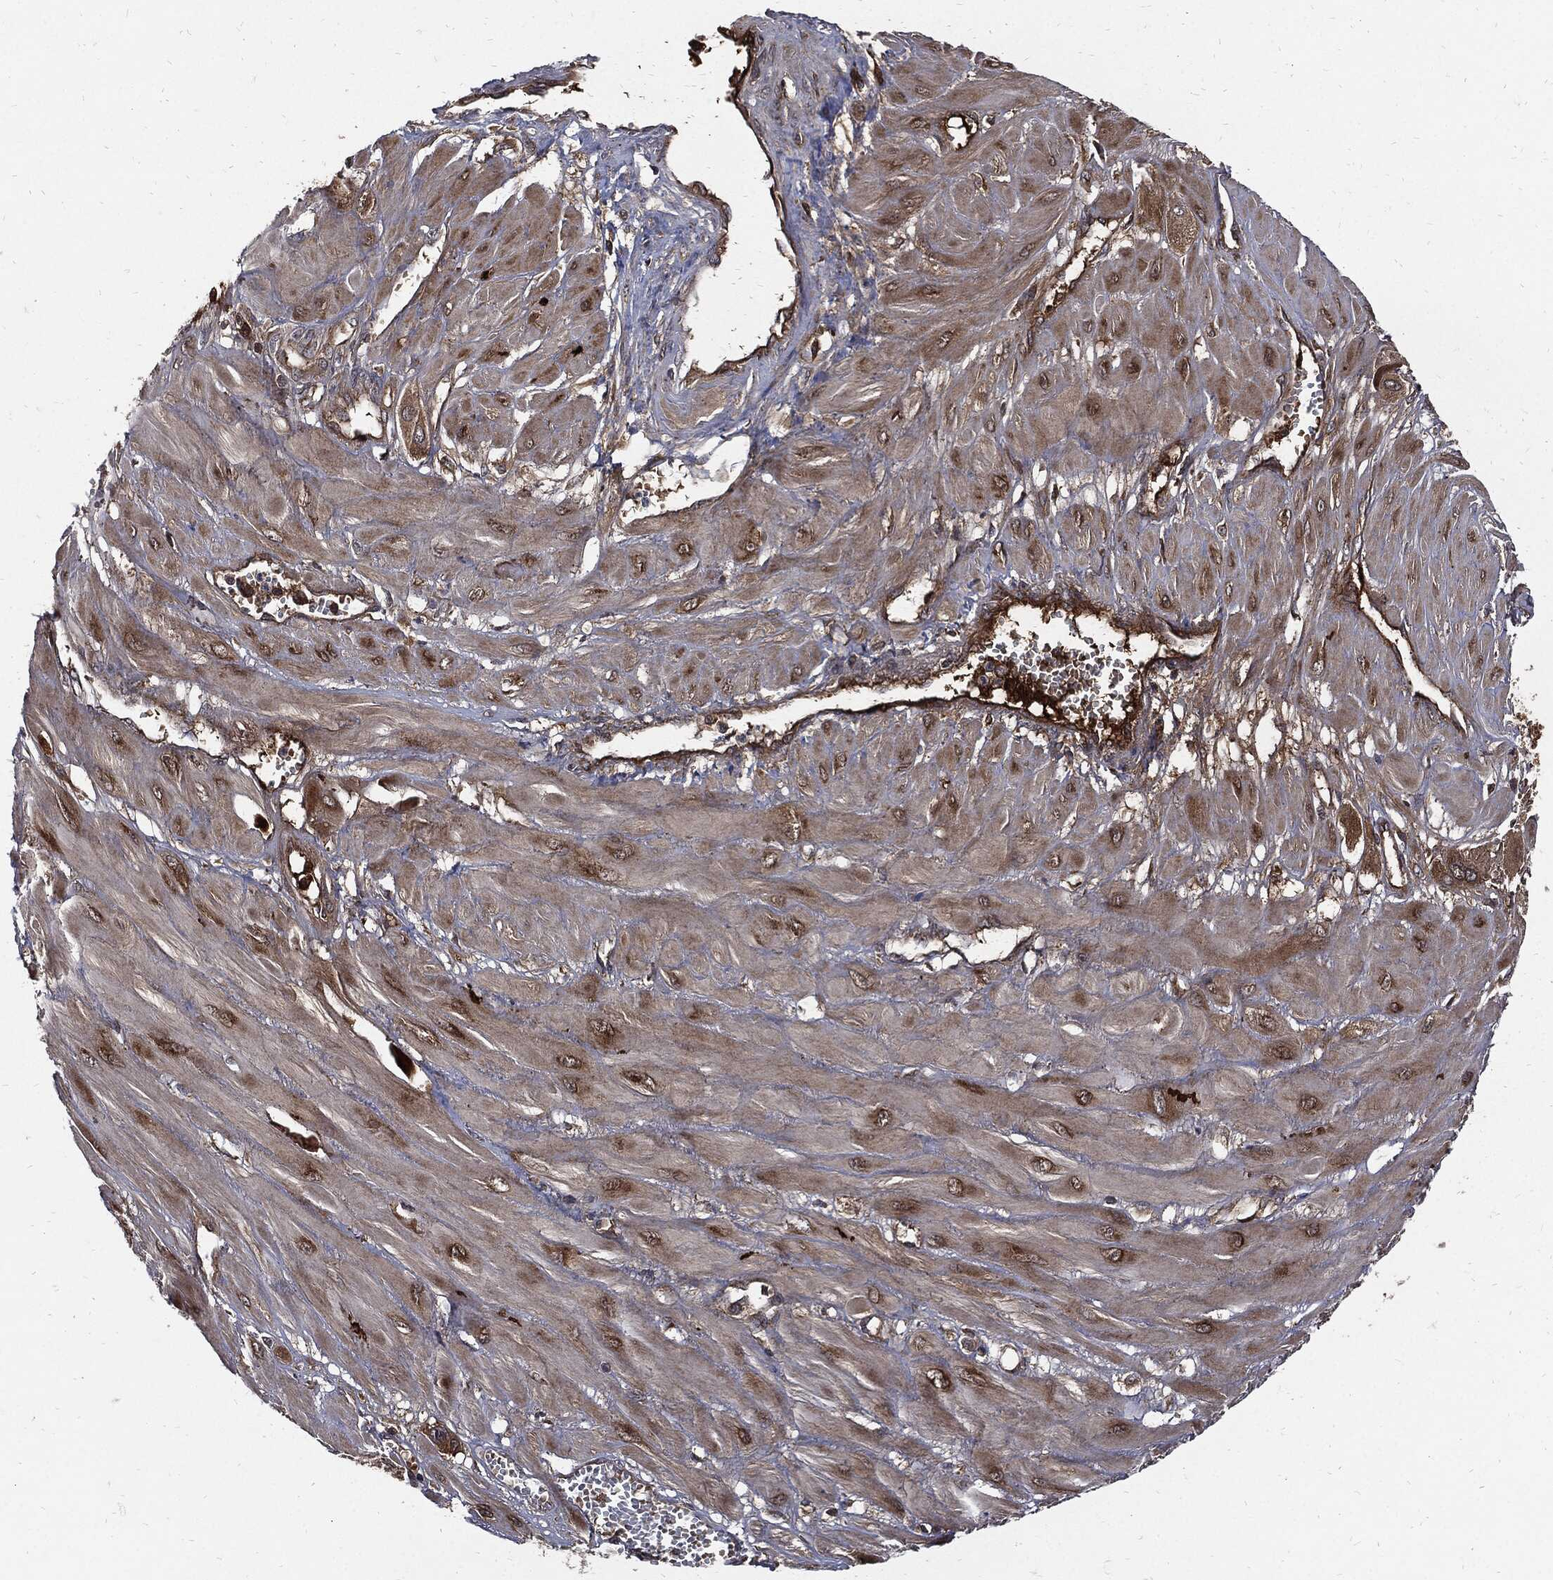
{"staining": {"intensity": "strong", "quantity": ">75%", "location": "nuclear"}, "tissue": "cervical cancer", "cell_type": "Tumor cells", "image_type": "cancer", "snomed": [{"axis": "morphology", "description": "Squamous cell carcinoma, NOS"}, {"axis": "topography", "description": "Cervix"}], "caption": "Protein expression analysis of human squamous cell carcinoma (cervical) reveals strong nuclear expression in approximately >75% of tumor cells. (Stains: DAB (3,3'-diaminobenzidine) in brown, nuclei in blue, Microscopy: brightfield microscopy at high magnification).", "gene": "CLU", "patient": {"sex": "female", "age": 34}}